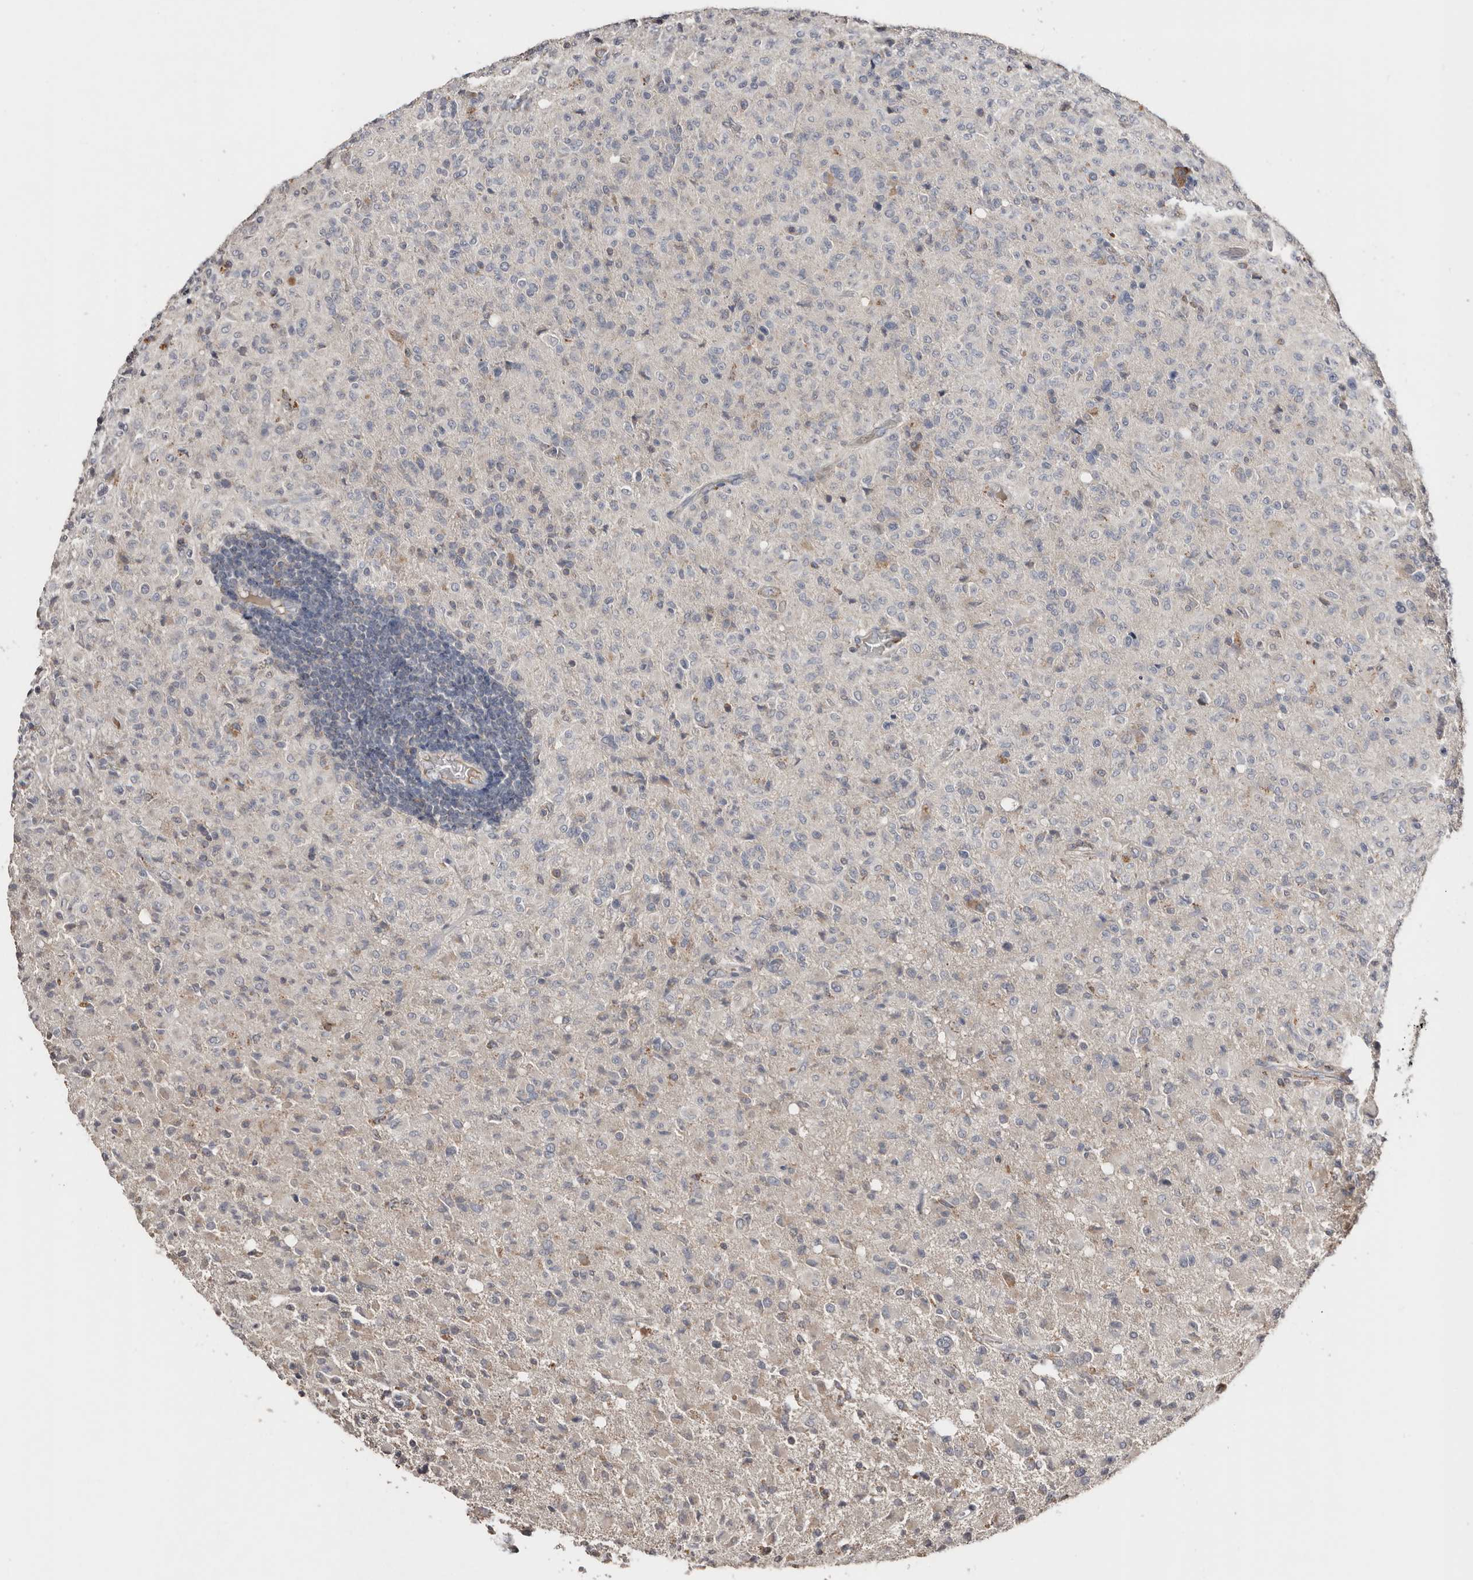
{"staining": {"intensity": "negative", "quantity": "none", "location": "none"}, "tissue": "glioma", "cell_type": "Tumor cells", "image_type": "cancer", "snomed": [{"axis": "morphology", "description": "Glioma, malignant, High grade"}, {"axis": "topography", "description": "Brain"}], "caption": "This photomicrograph is of glioma stained with immunohistochemistry (IHC) to label a protein in brown with the nuclei are counter-stained blue. There is no positivity in tumor cells.", "gene": "SLC39A2", "patient": {"sex": "female", "age": 57}}